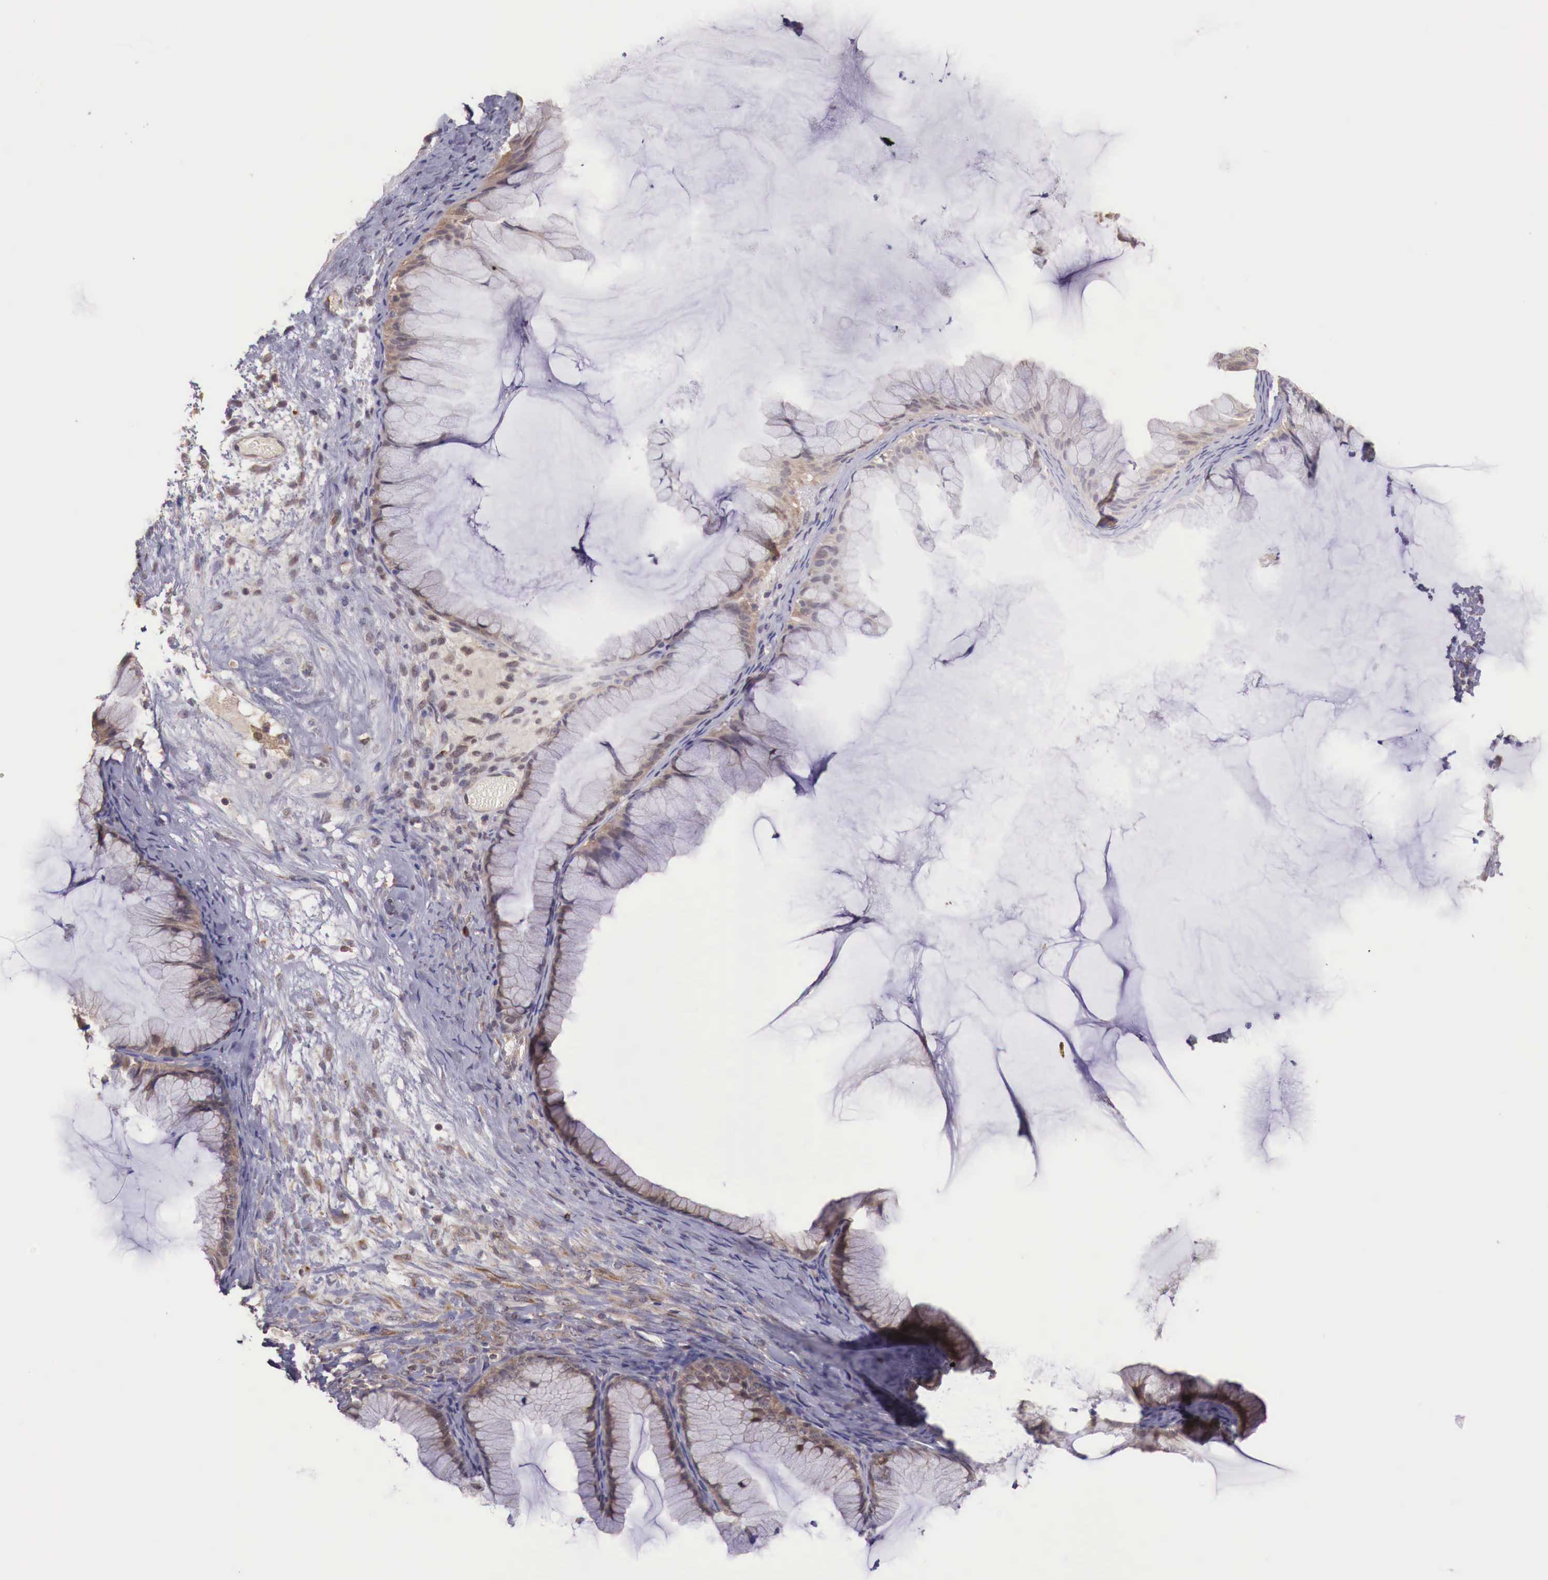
{"staining": {"intensity": "weak", "quantity": ">75%", "location": "cytoplasmic/membranous"}, "tissue": "ovarian cancer", "cell_type": "Tumor cells", "image_type": "cancer", "snomed": [{"axis": "morphology", "description": "Cystadenocarcinoma, mucinous, NOS"}, {"axis": "topography", "description": "Ovary"}], "caption": "The micrograph shows staining of mucinous cystadenocarcinoma (ovarian), revealing weak cytoplasmic/membranous protein expression (brown color) within tumor cells.", "gene": "GAB2", "patient": {"sex": "female", "age": 41}}